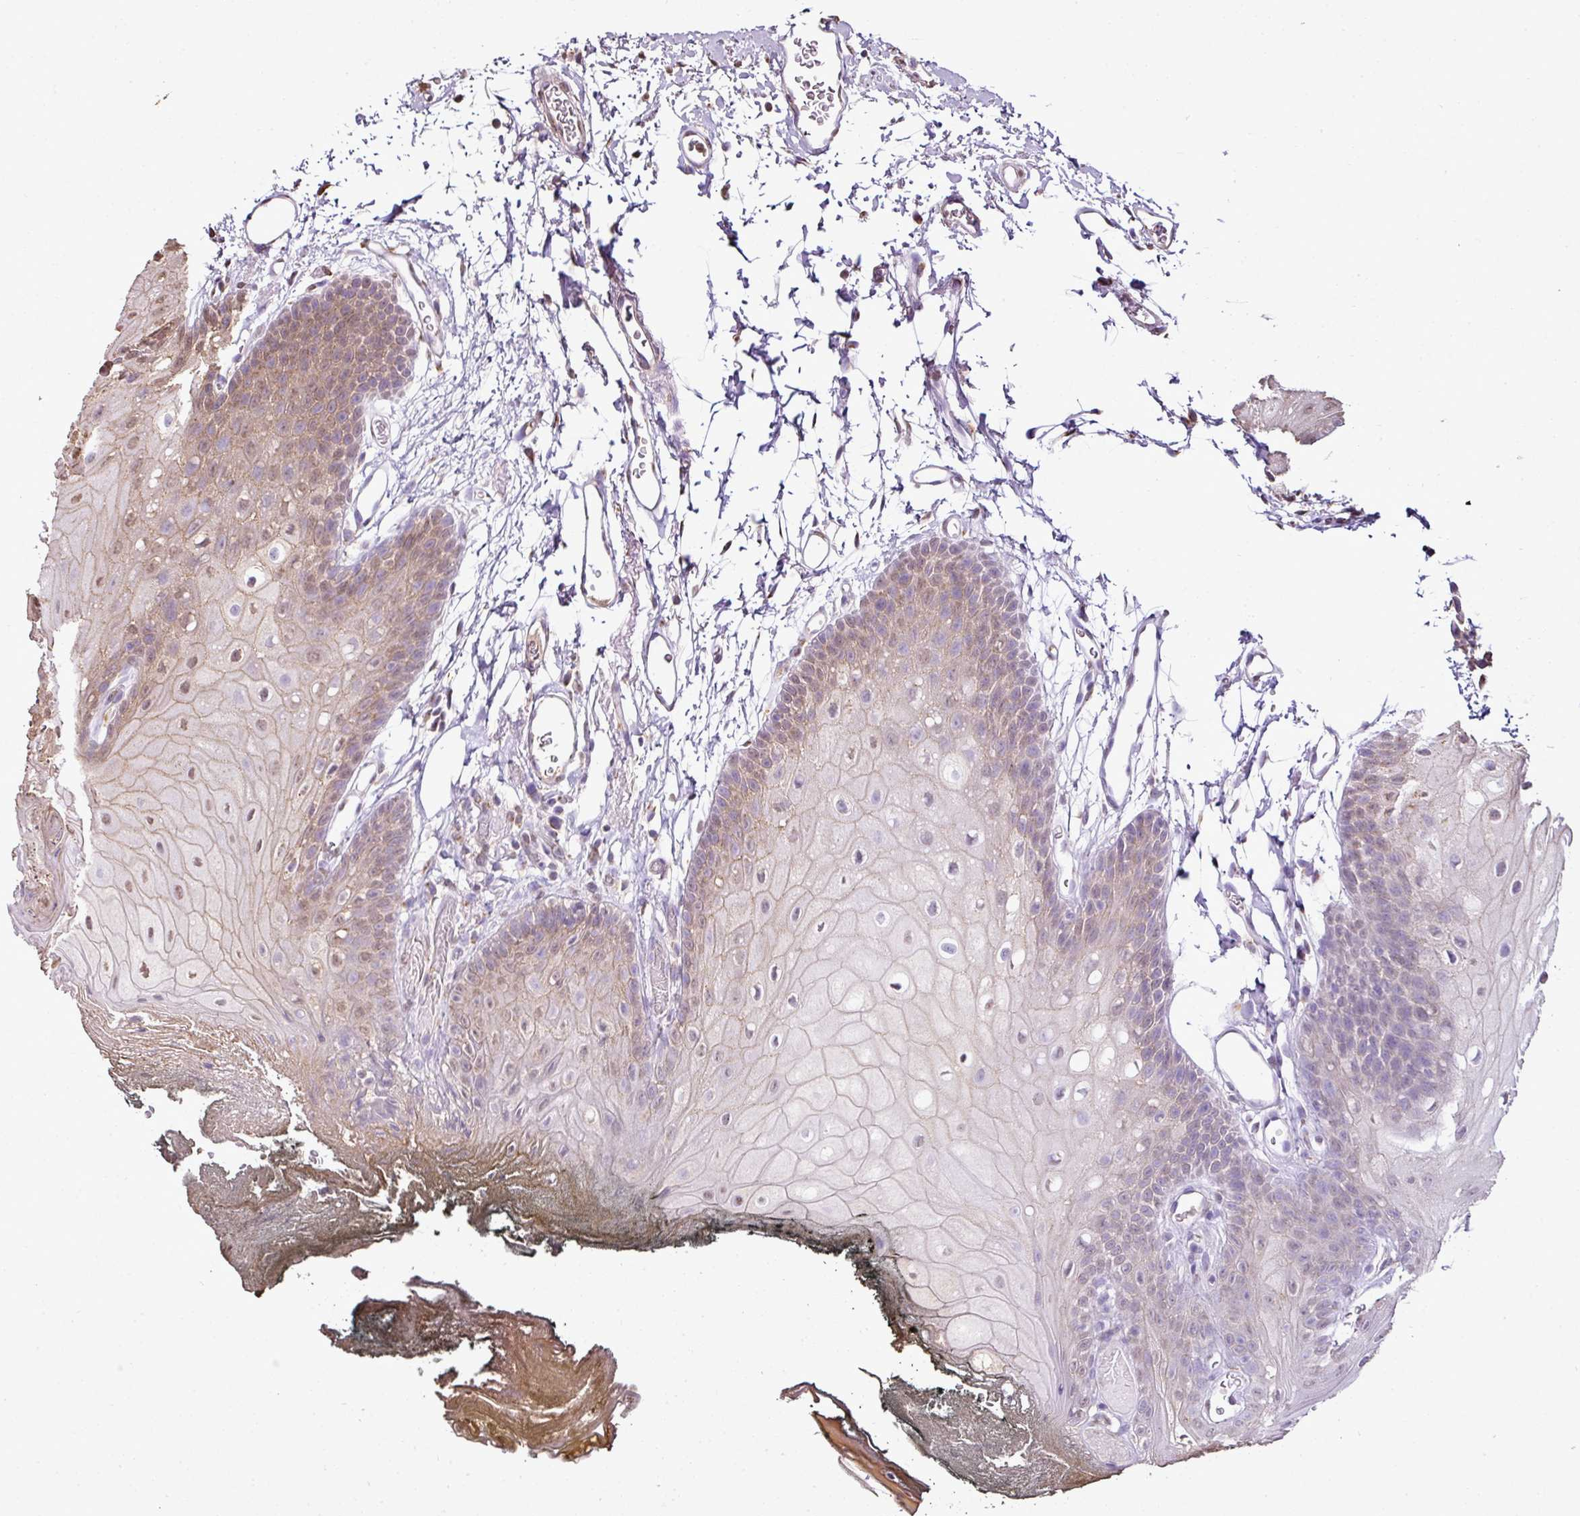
{"staining": {"intensity": "weak", "quantity": "25%-75%", "location": "cytoplasmic/membranous,nuclear"}, "tissue": "oral mucosa", "cell_type": "Squamous epithelial cells", "image_type": "normal", "snomed": [{"axis": "morphology", "description": "Normal tissue, NOS"}, {"axis": "morphology", "description": "Squamous cell carcinoma, NOS"}, {"axis": "topography", "description": "Oral tissue"}, {"axis": "topography", "description": "Head-Neck"}], "caption": "Protein staining shows weak cytoplasmic/membranous,nuclear expression in about 25%-75% of squamous epithelial cells in normal oral mucosa.", "gene": "JPH2", "patient": {"sex": "female", "age": 81}}